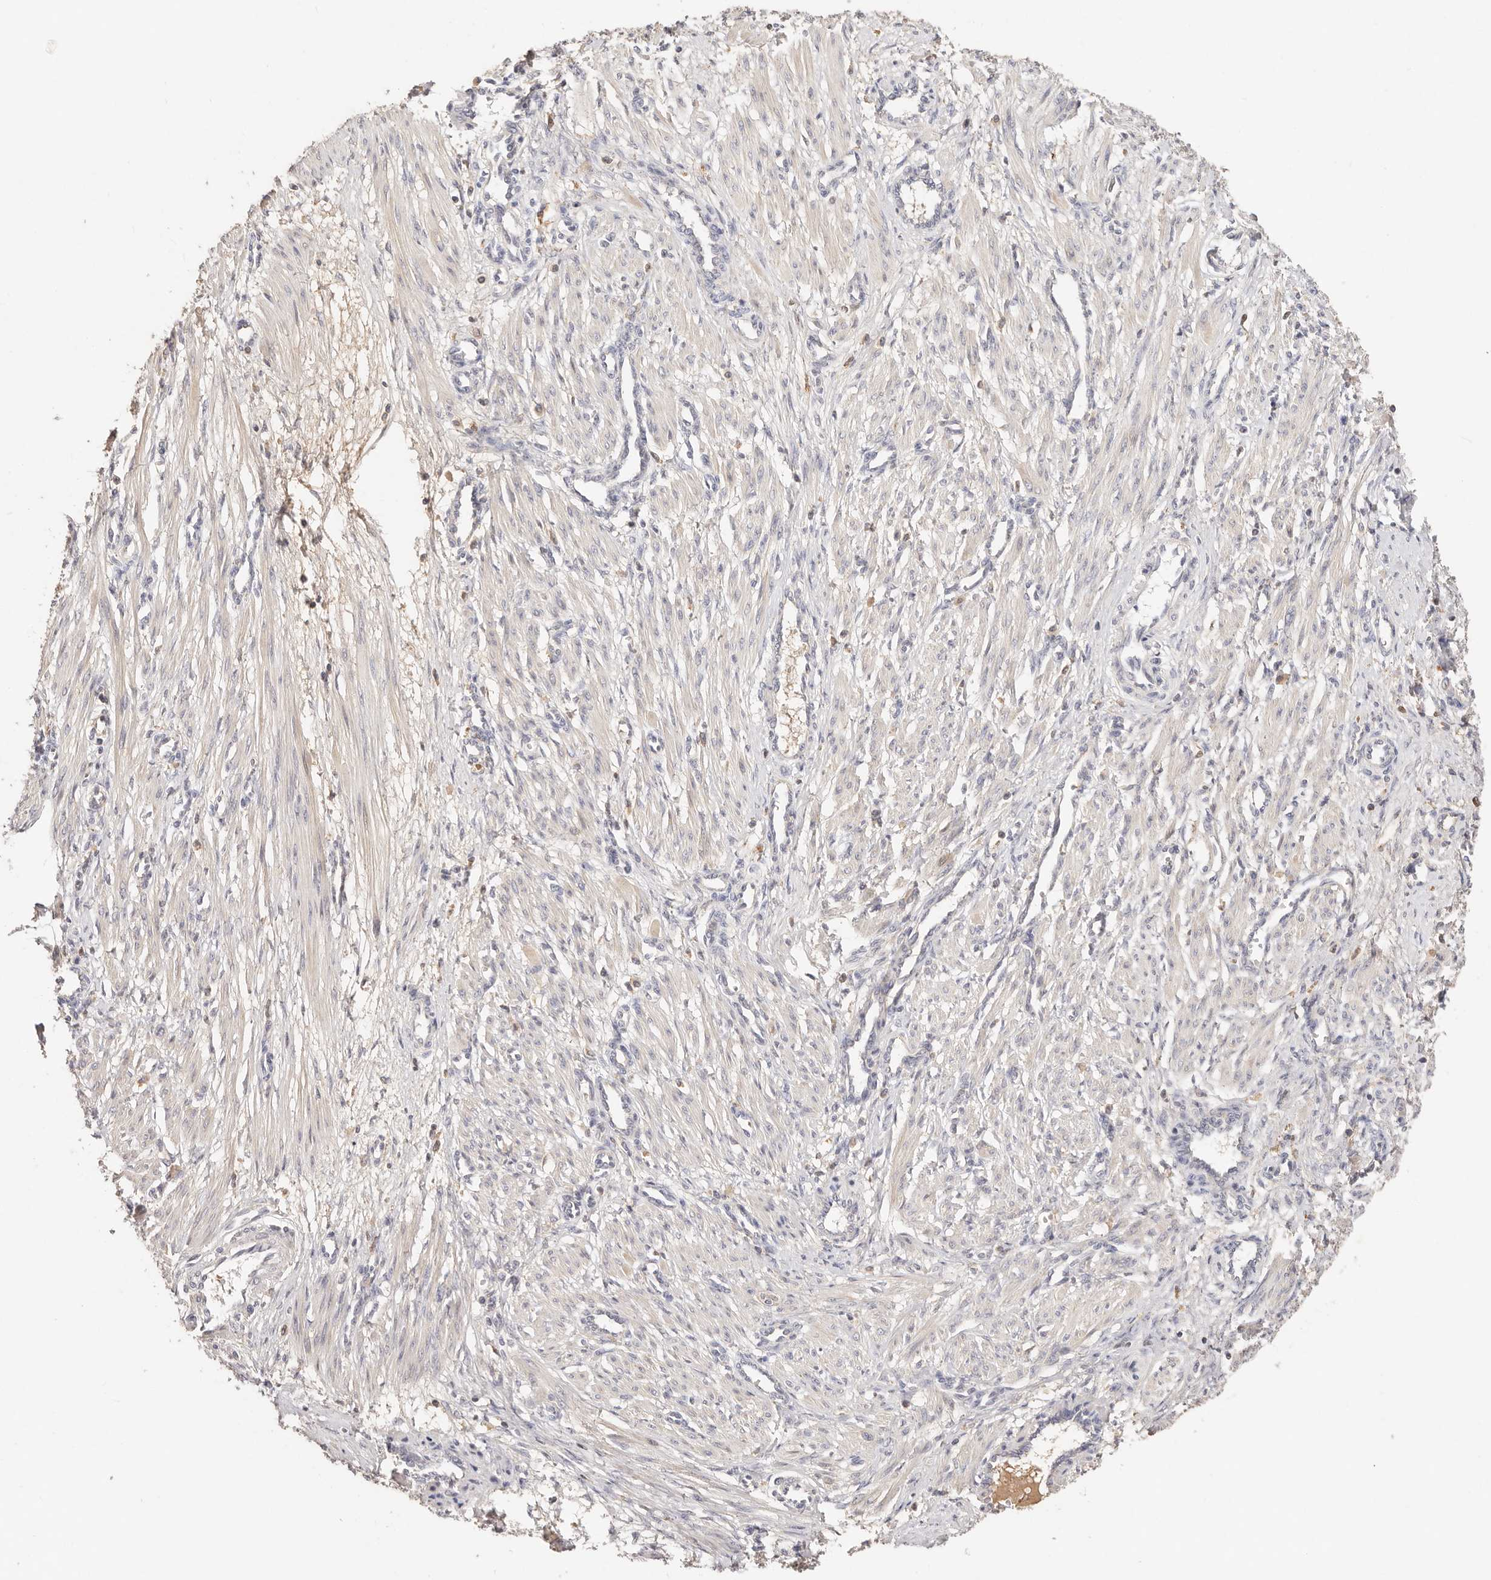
{"staining": {"intensity": "weak", "quantity": "<25%", "location": "cytoplasmic/membranous"}, "tissue": "smooth muscle", "cell_type": "Smooth muscle cells", "image_type": "normal", "snomed": [{"axis": "morphology", "description": "Normal tissue, NOS"}, {"axis": "topography", "description": "Endometrium"}], "caption": "Immunohistochemical staining of unremarkable human smooth muscle displays no significant staining in smooth muscle cells. The staining is performed using DAB (3,3'-diaminobenzidine) brown chromogen with nuclei counter-stained in using hematoxylin.", "gene": "CXADR", "patient": {"sex": "female", "age": 33}}